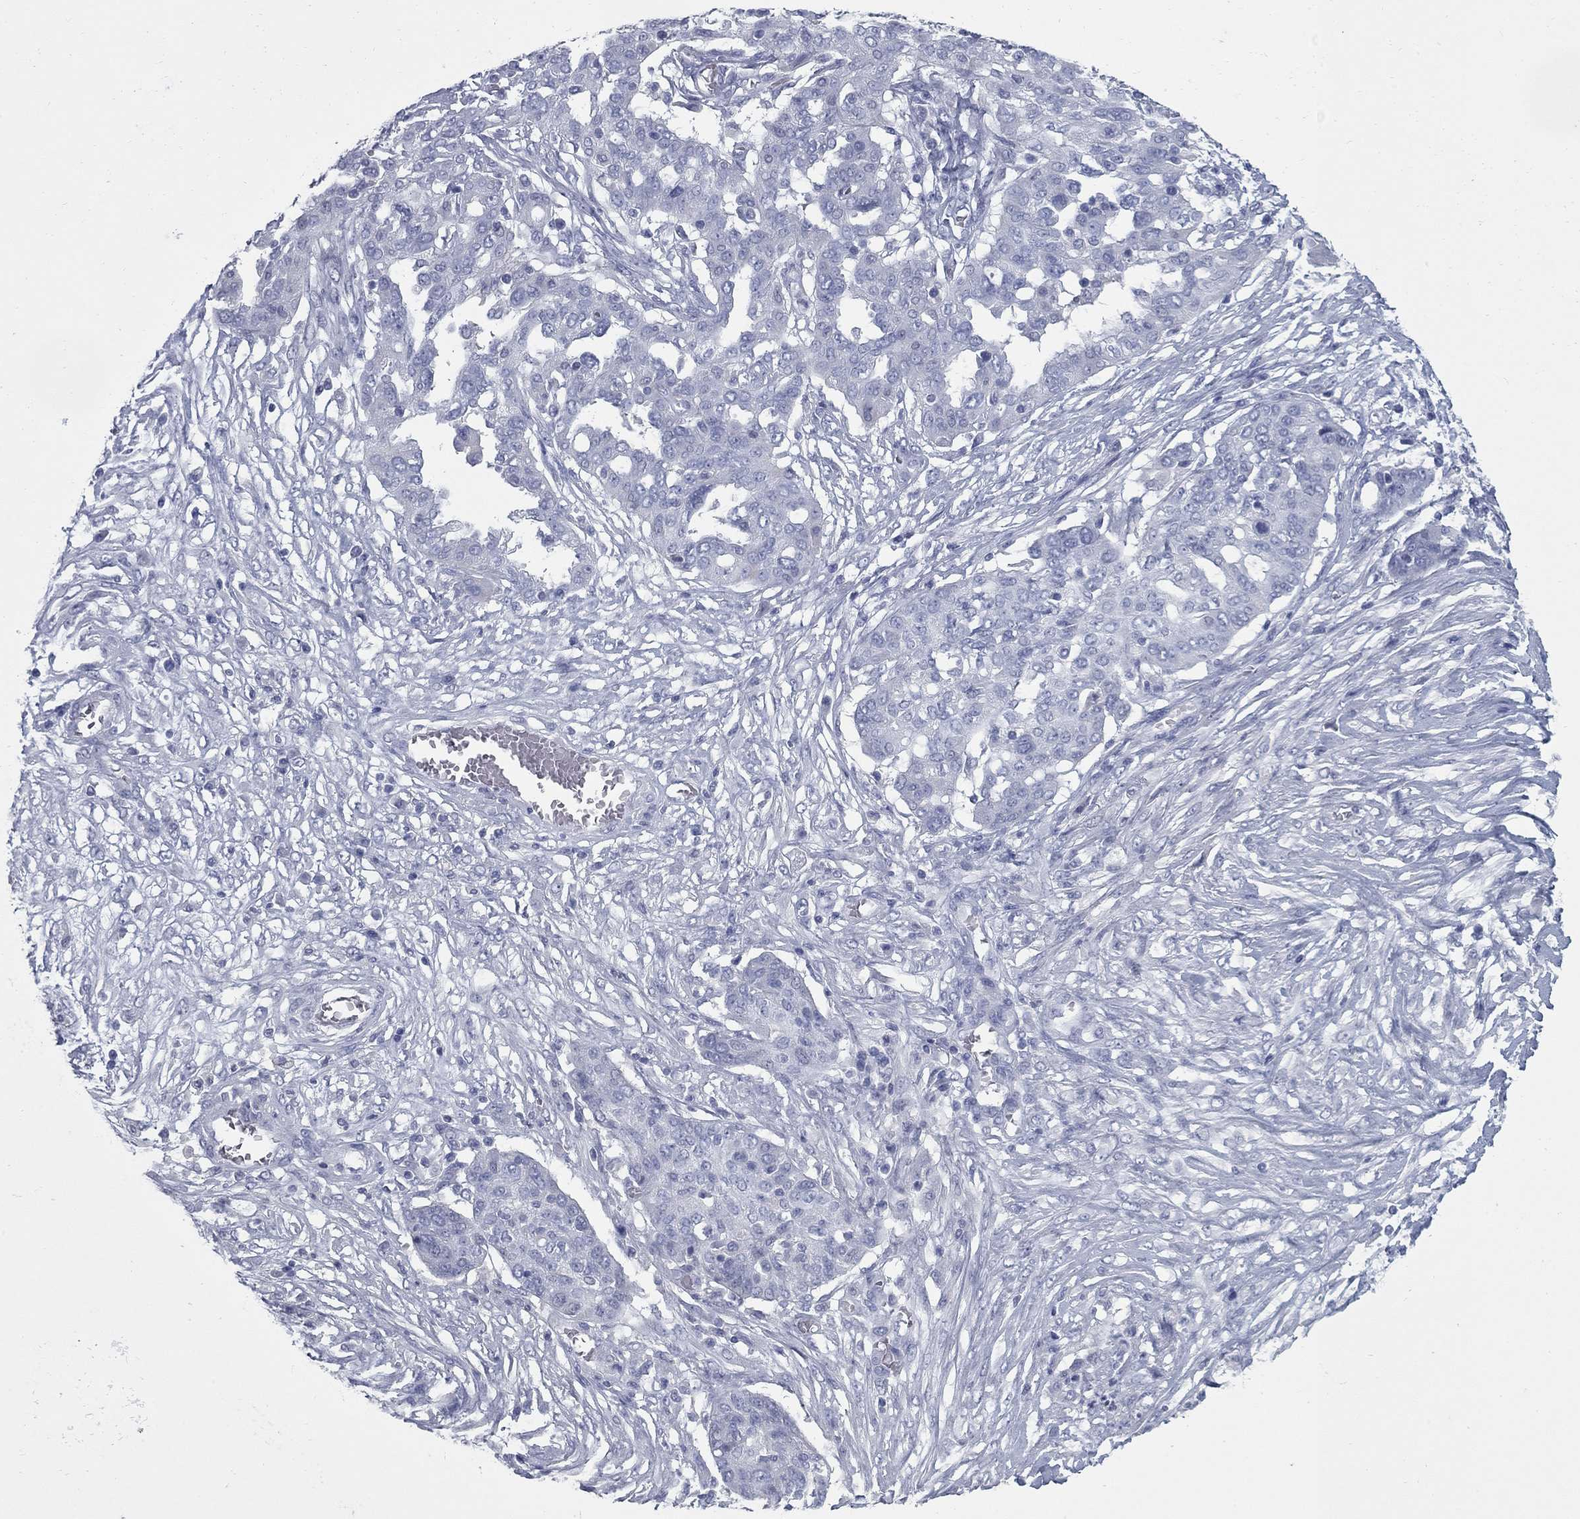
{"staining": {"intensity": "negative", "quantity": "none", "location": "none"}, "tissue": "ovarian cancer", "cell_type": "Tumor cells", "image_type": "cancer", "snomed": [{"axis": "morphology", "description": "Cystadenocarcinoma, serous, NOS"}, {"axis": "topography", "description": "Ovary"}], "caption": "An IHC micrograph of ovarian cancer is shown. There is no staining in tumor cells of ovarian cancer.", "gene": "KIRREL2", "patient": {"sex": "female", "age": 67}}